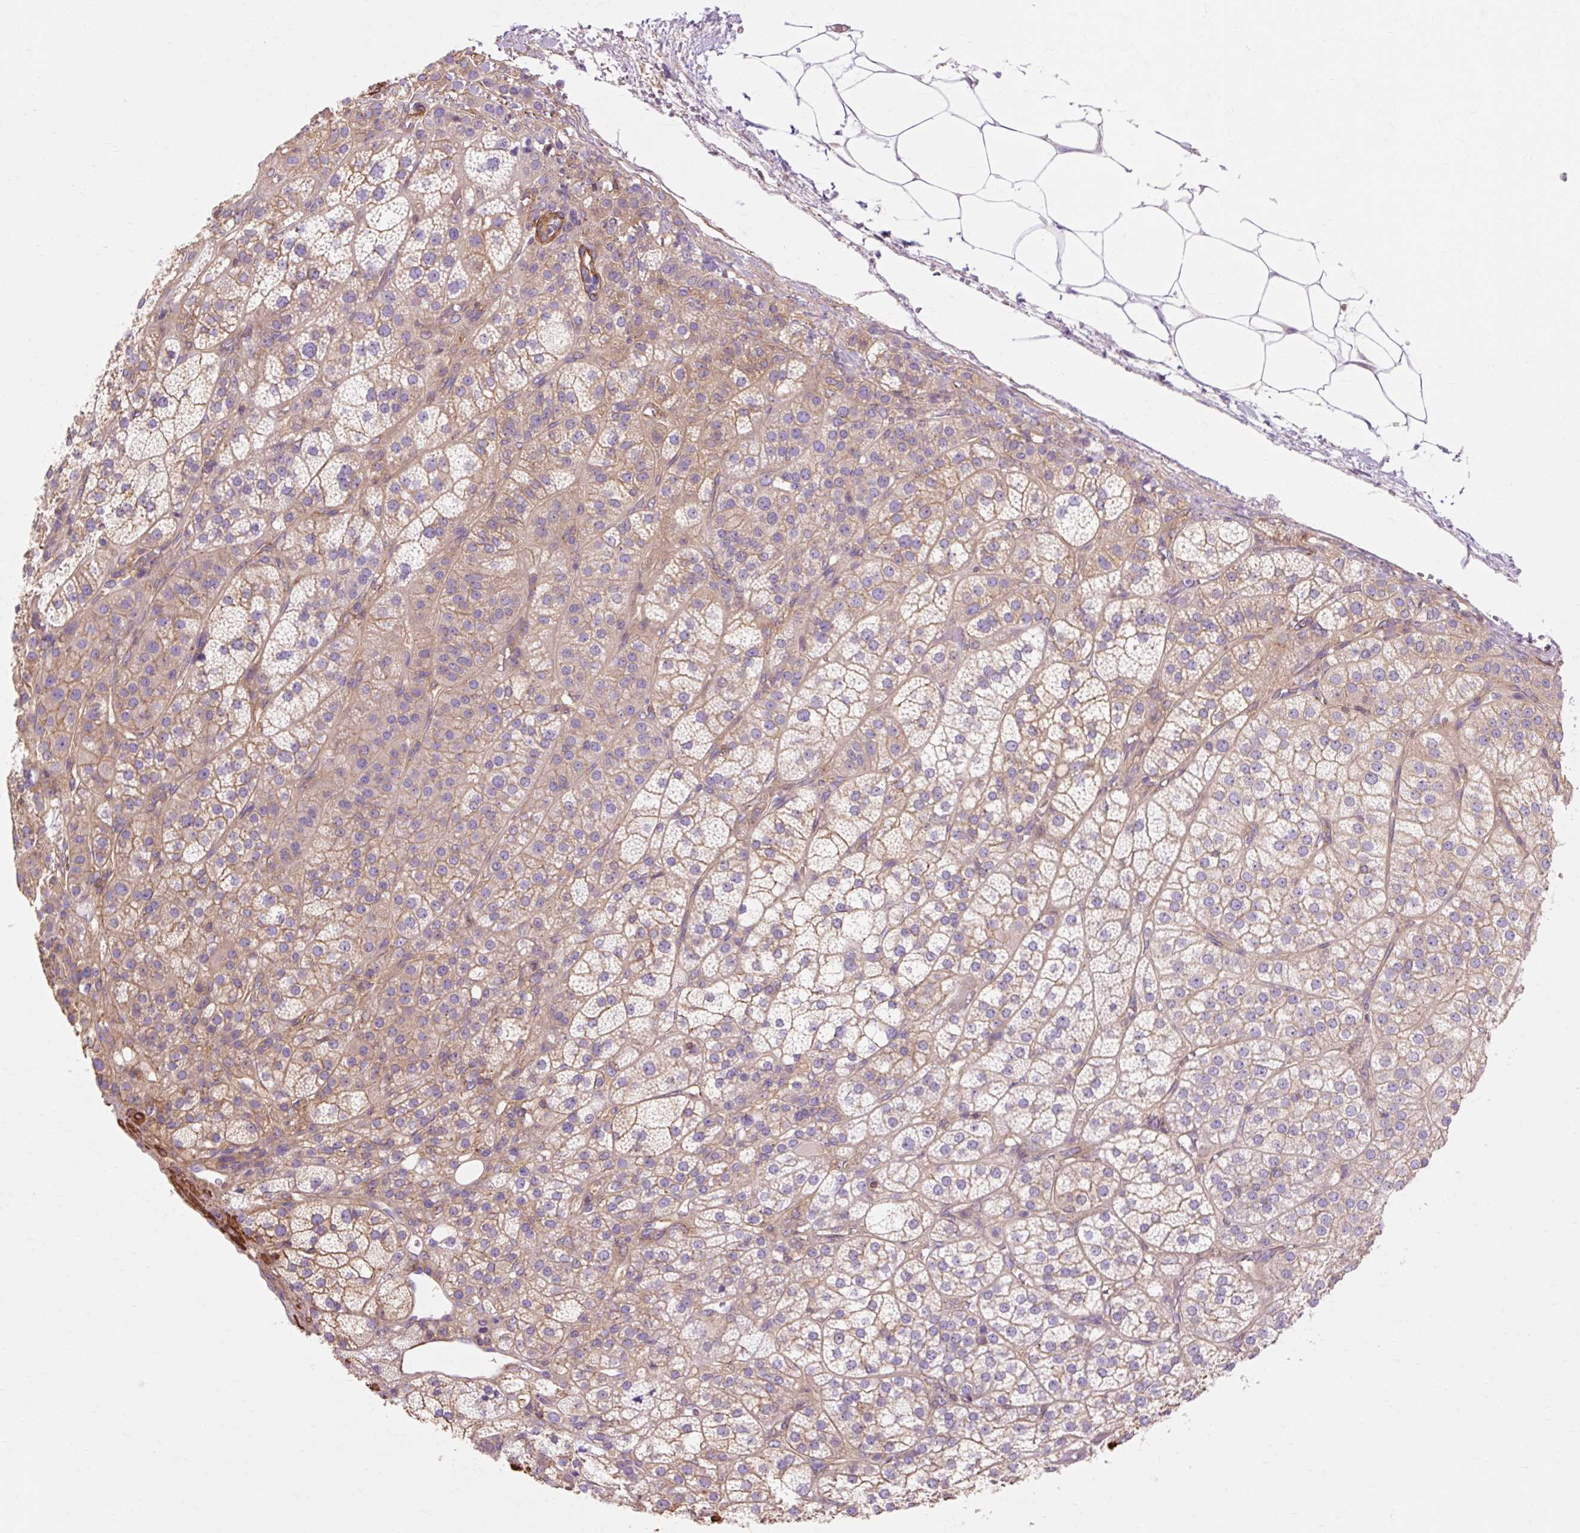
{"staining": {"intensity": "weak", "quantity": ">75%", "location": "cytoplasmic/membranous"}, "tissue": "adrenal gland", "cell_type": "Glandular cells", "image_type": "normal", "snomed": [{"axis": "morphology", "description": "Normal tissue, NOS"}, {"axis": "topography", "description": "Adrenal gland"}], "caption": "Brown immunohistochemical staining in benign human adrenal gland demonstrates weak cytoplasmic/membranous staining in about >75% of glandular cells.", "gene": "TBC1D2B", "patient": {"sex": "female", "age": 60}}